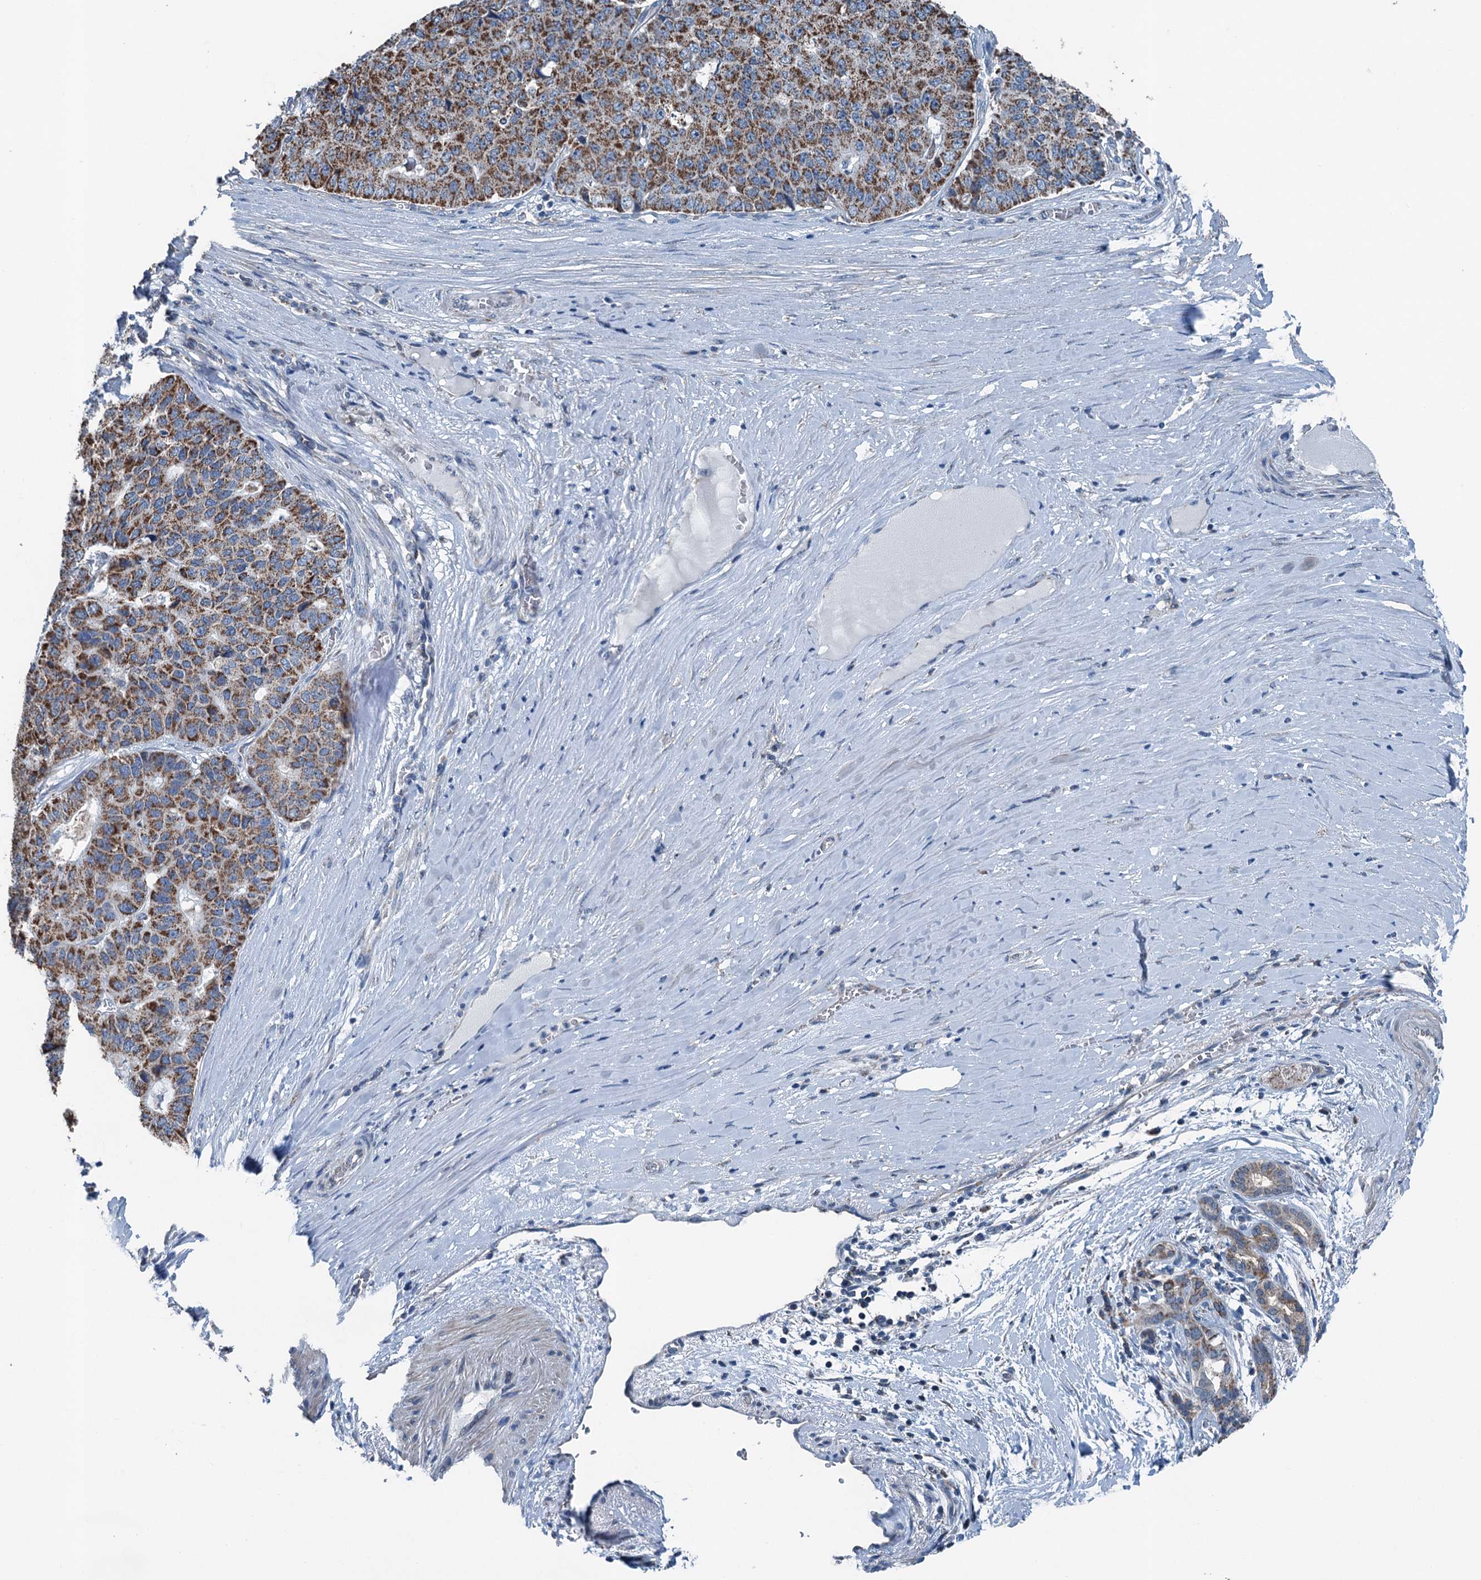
{"staining": {"intensity": "strong", "quantity": ">75%", "location": "cytoplasmic/membranous"}, "tissue": "pancreatic cancer", "cell_type": "Tumor cells", "image_type": "cancer", "snomed": [{"axis": "morphology", "description": "Adenocarcinoma, NOS"}, {"axis": "topography", "description": "Pancreas"}], "caption": "A photomicrograph showing strong cytoplasmic/membranous expression in approximately >75% of tumor cells in pancreatic adenocarcinoma, as visualized by brown immunohistochemical staining.", "gene": "TRPT1", "patient": {"sex": "male", "age": 50}}